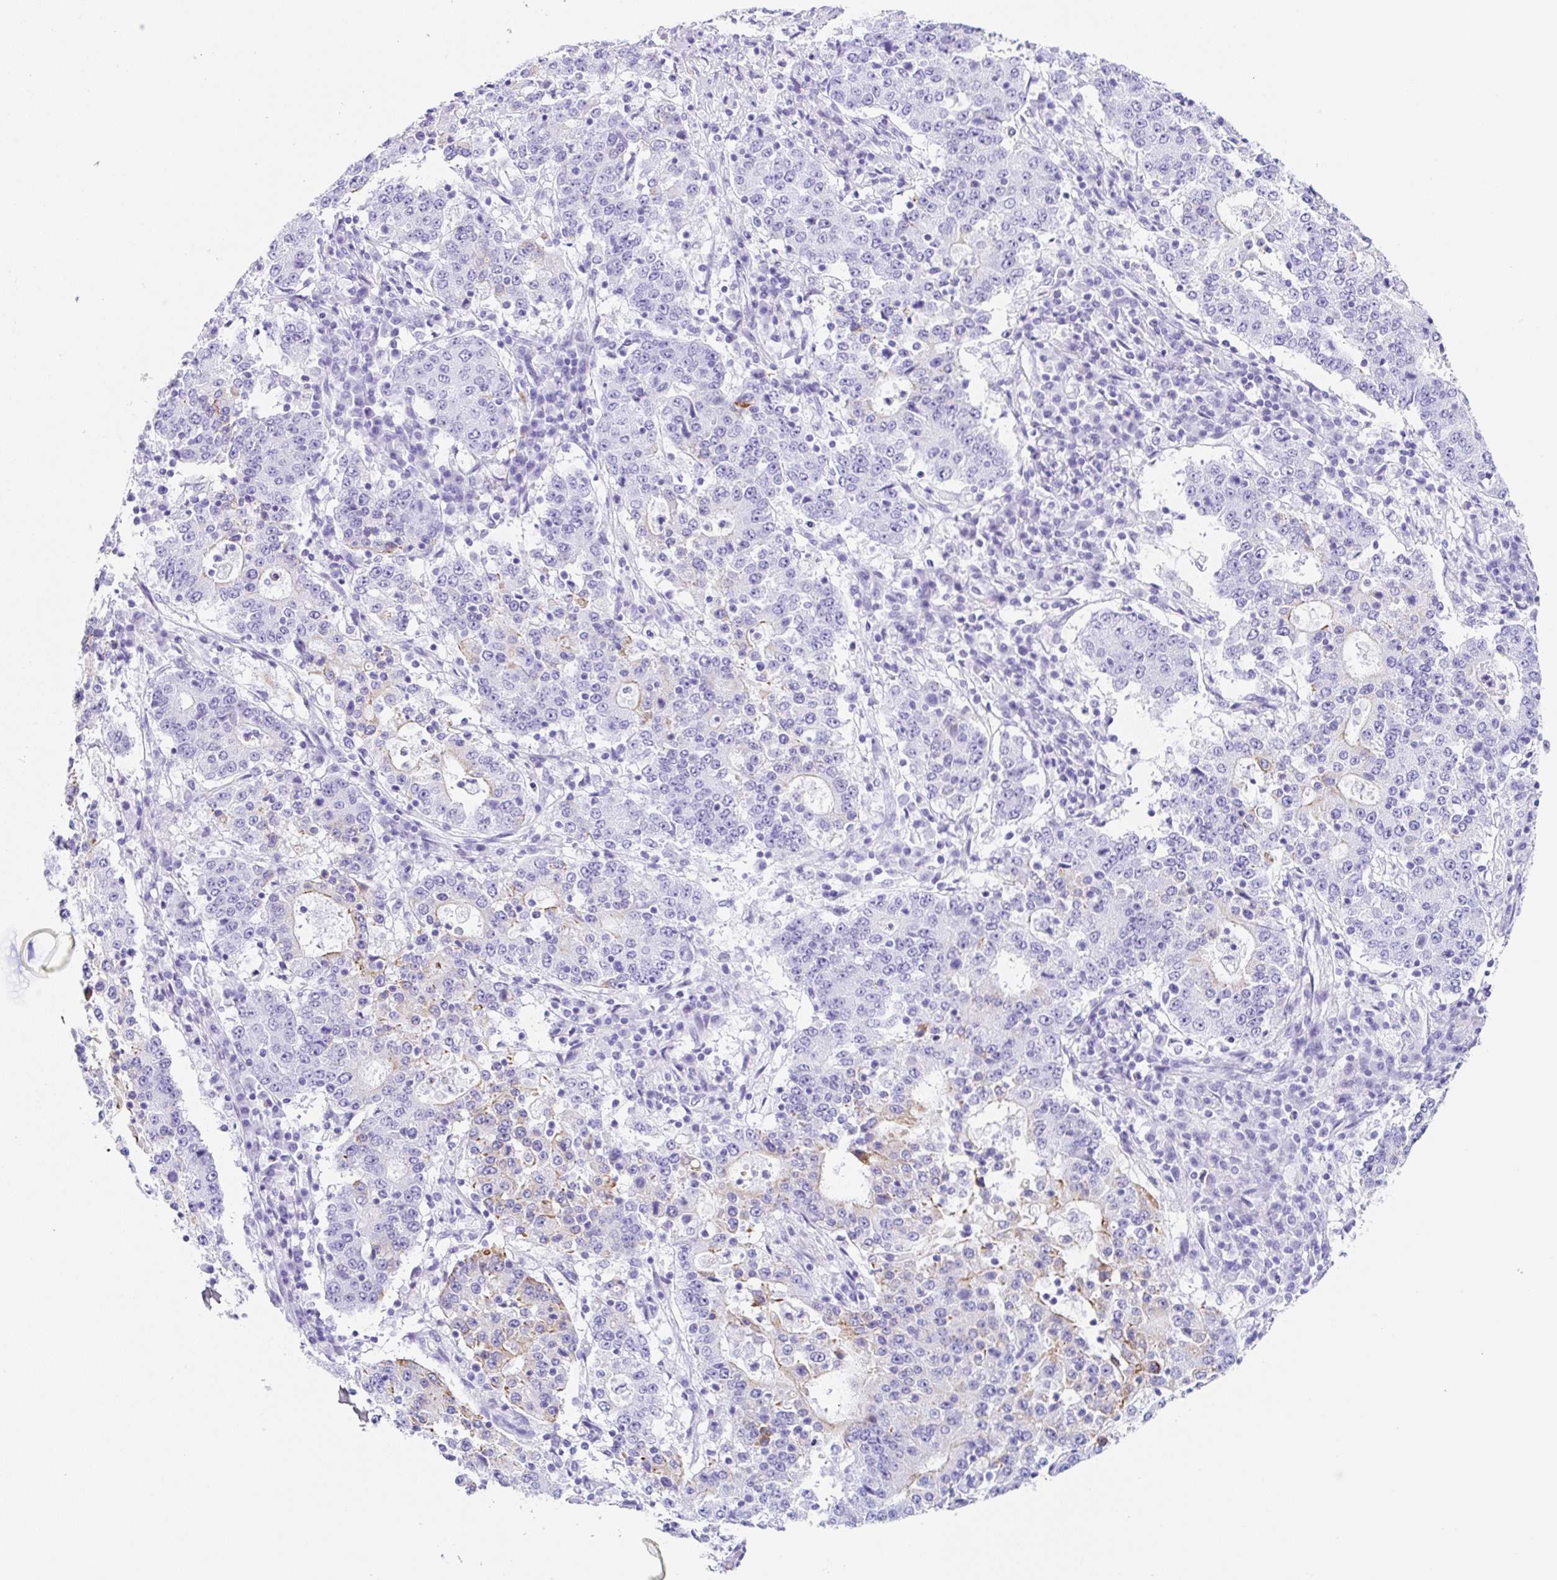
{"staining": {"intensity": "weak", "quantity": "<25%", "location": "cytoplasmic/membranous"}, "tissue": "stomach cancer", "cell_type": "Tumor cells", "image_type": "cancer", "snomed": [{"axis": "morphology", "description": "Adenocarcinoma, NOS"}, {"axis": "topography", "description": "Stomach"}], "caption": "Photomicrograph shows no significant protein positivity in tumor cells of adenocarcinoma (stomach).", "gene": "CLDND2", "patient": {"sex": "male", "age": 59}}